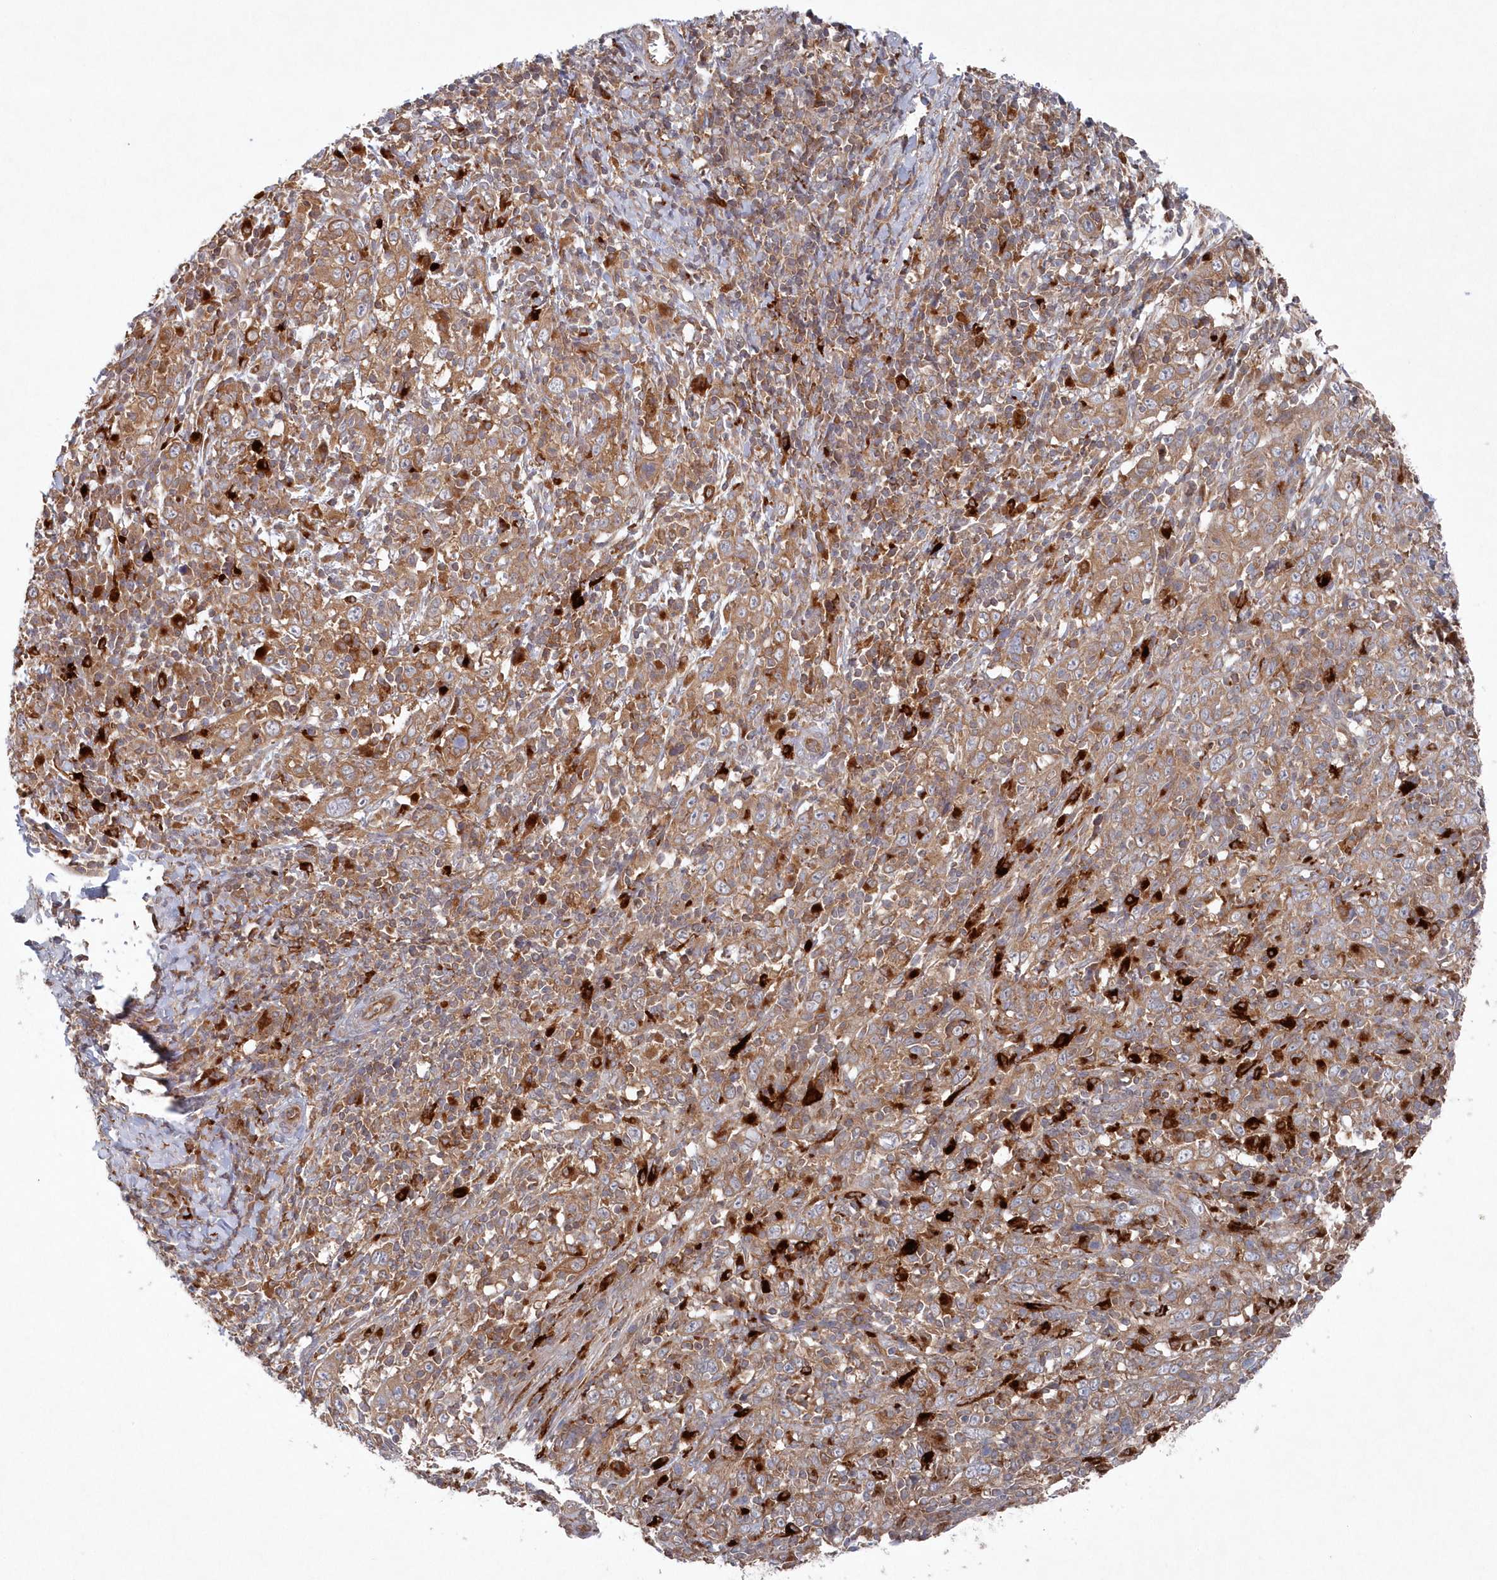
{"staining": {"intensity": "moderate", "quantity": ">75%", "location": "cytoplasmic/membranous"}, "tissue": "cervical cancer", "cell_type": "Tumor cells", "image_type": "cancer", "snomed": [{"axis": "morphology", "description": "Squamous cell carcinoma, NOS"}, {"axis": "topography", "description": "Cervix"}], "caption": "A medium amount of moderate cytoplasmic/membranous positivity is present in approximately >75% of tumor cells in squamous cell carcinoma (cervical) tissue.", "gene": "ASNSD1", "patient": {"sex": "female", "age": 46}}